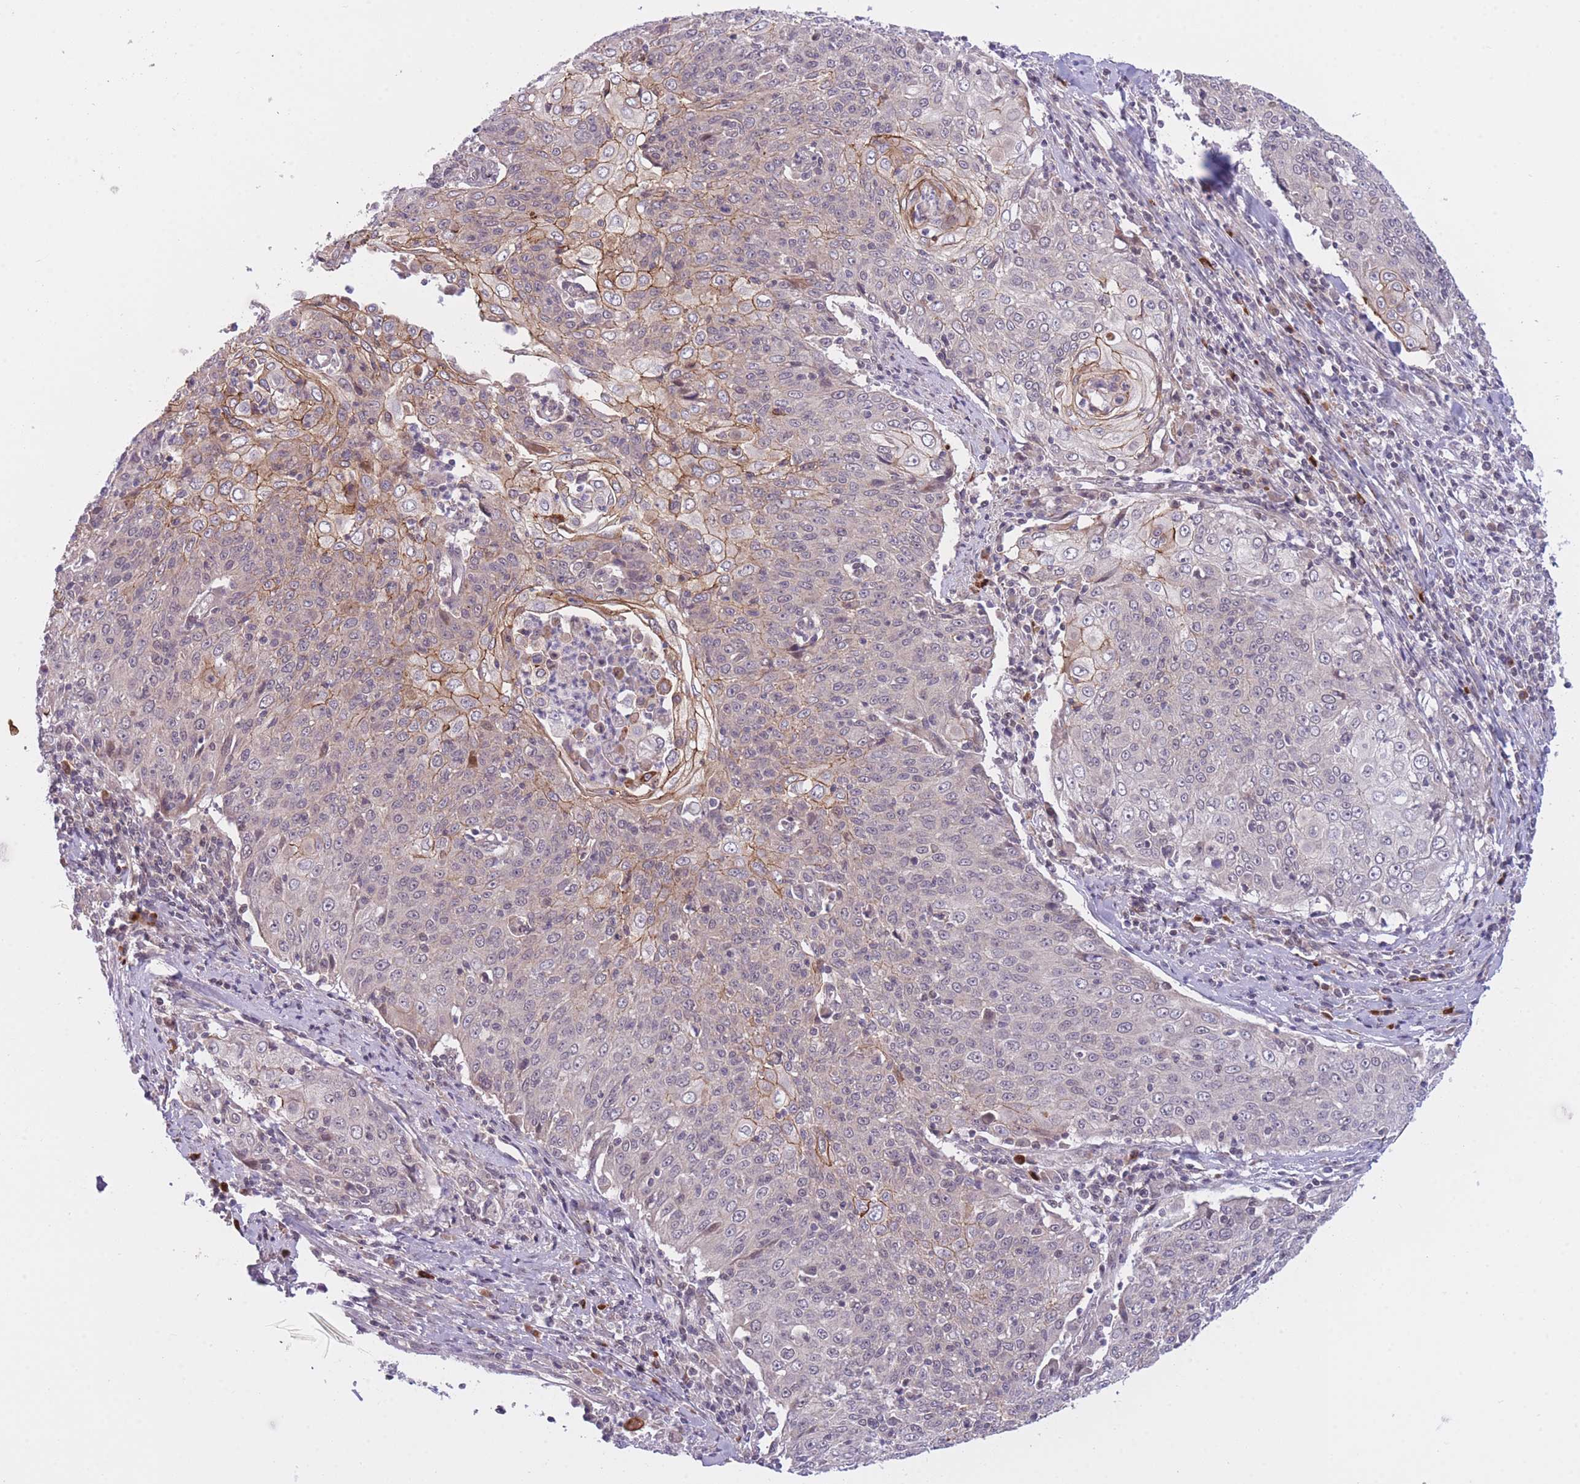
{"staining": {"intensity": "moderate", "quantity": "<25%", "location": "cytoplasmic/membranous"}, "tissue": "cervical cancer", "cell_type": "Tumor cells", "image_type": "cancer", "snomed": [{"axis": "morphology", "description": "Squamous cell carcinoma, NOS"}, {"axis": "topography", "description": "Cervix"}], "caption": "A histopathology image of human cervical cancer stained for a protein exhibits moderate cytoplasmic/membranous brown staining in tumor cells.", "gene": "CDC25B", "patient": {"sex": "female", "age": 48}}